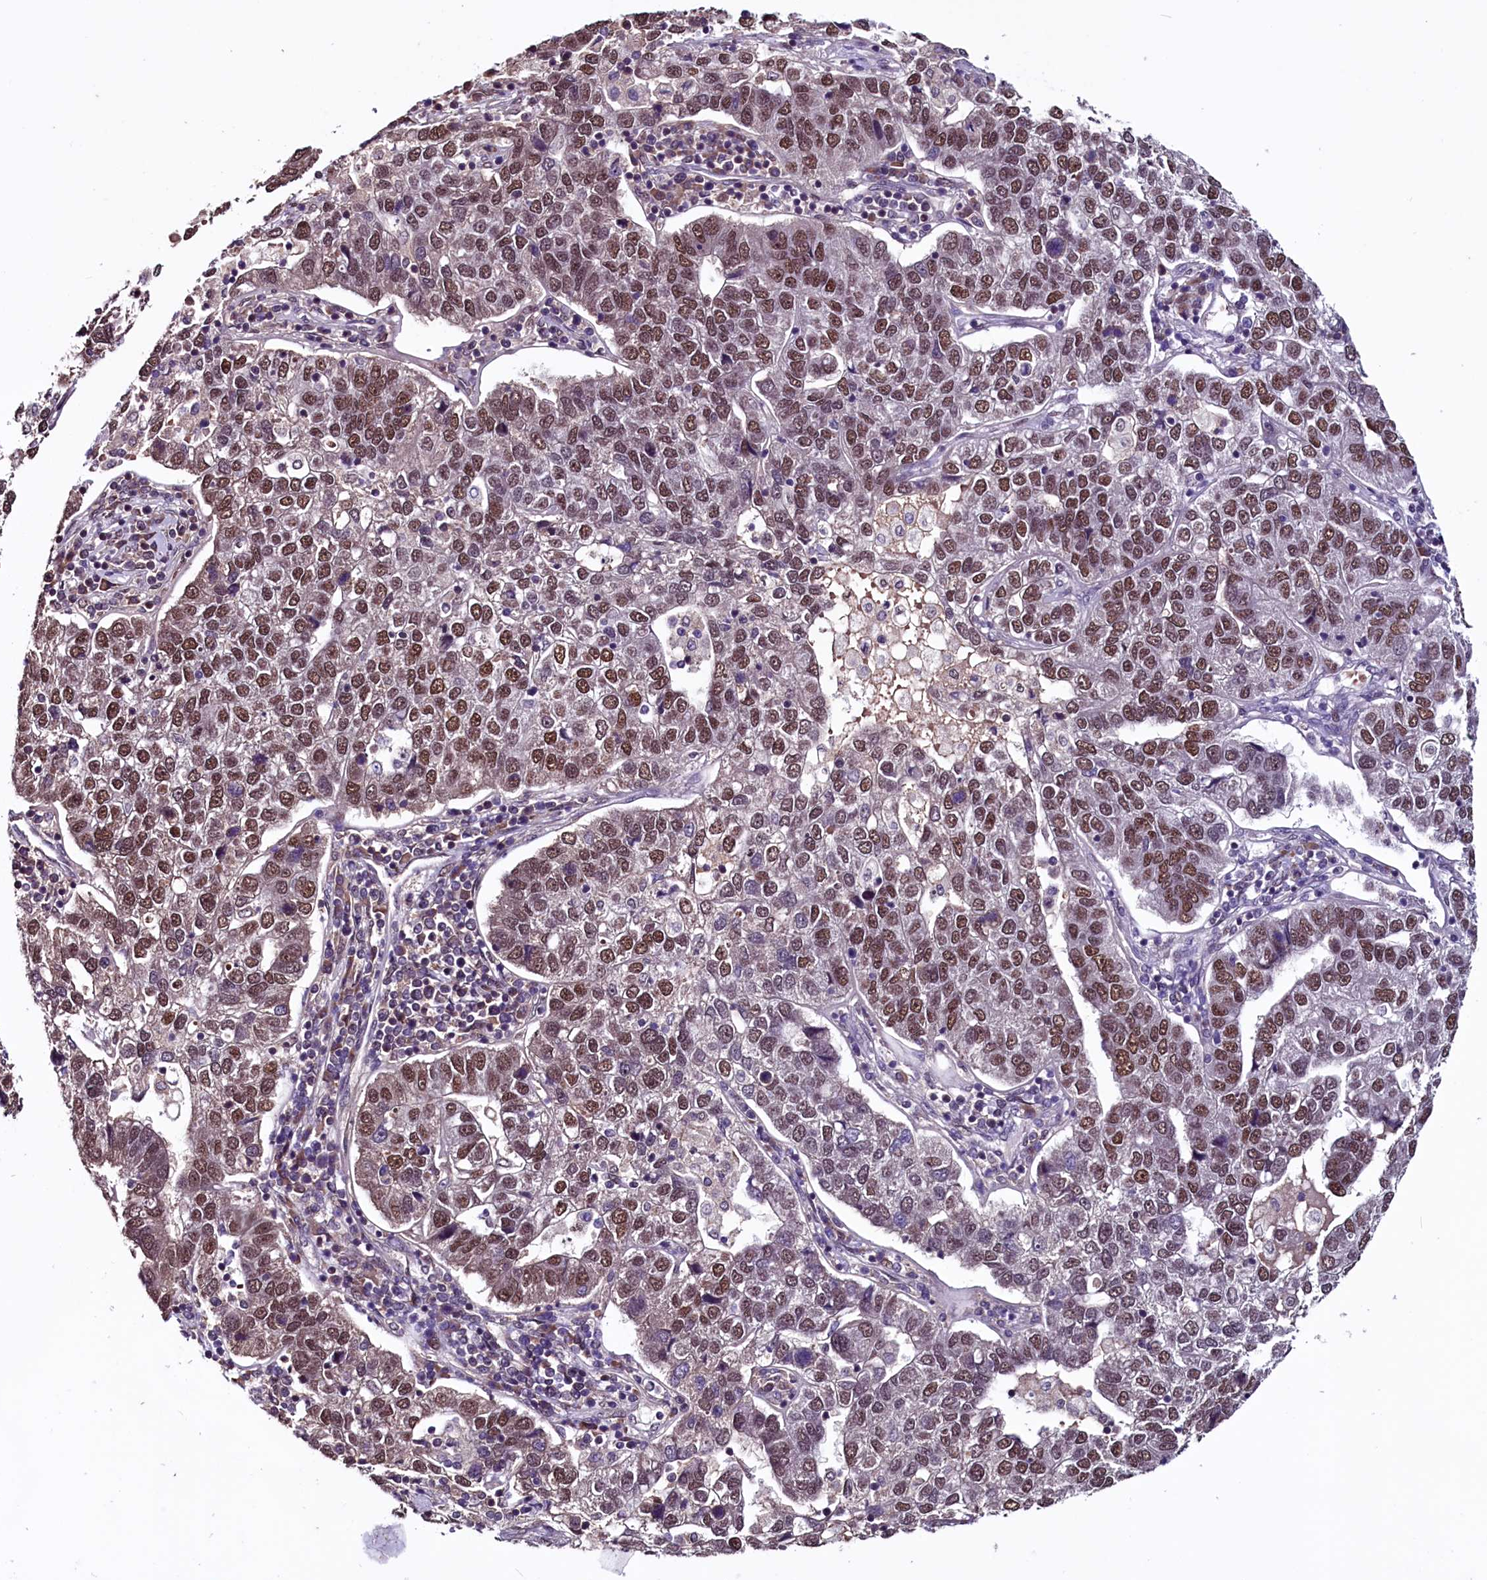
{"staining": {"intensity": "moderate", "quantity": ">75%", "location": "cytoplasmic/membranous"}, "tissue": "pancreatic cancer", "cell_type": "Tumor cells", "image_type": "cancer", "snomed": [{"axis": "morphology", "description": "Adenocarcinoma, NOS"}, {"axis": "topography", "description": "Pancreas"}], "caption": "Approximately >75% of tumor cells in human pancreatic adenocarcinoma demonstrate moderate cytoplasmic/membranous protein positivity as visualized by brown immunohistochemical staining.", "gene": "RNMT", "patient": {"sex": "female", "age": 61}}